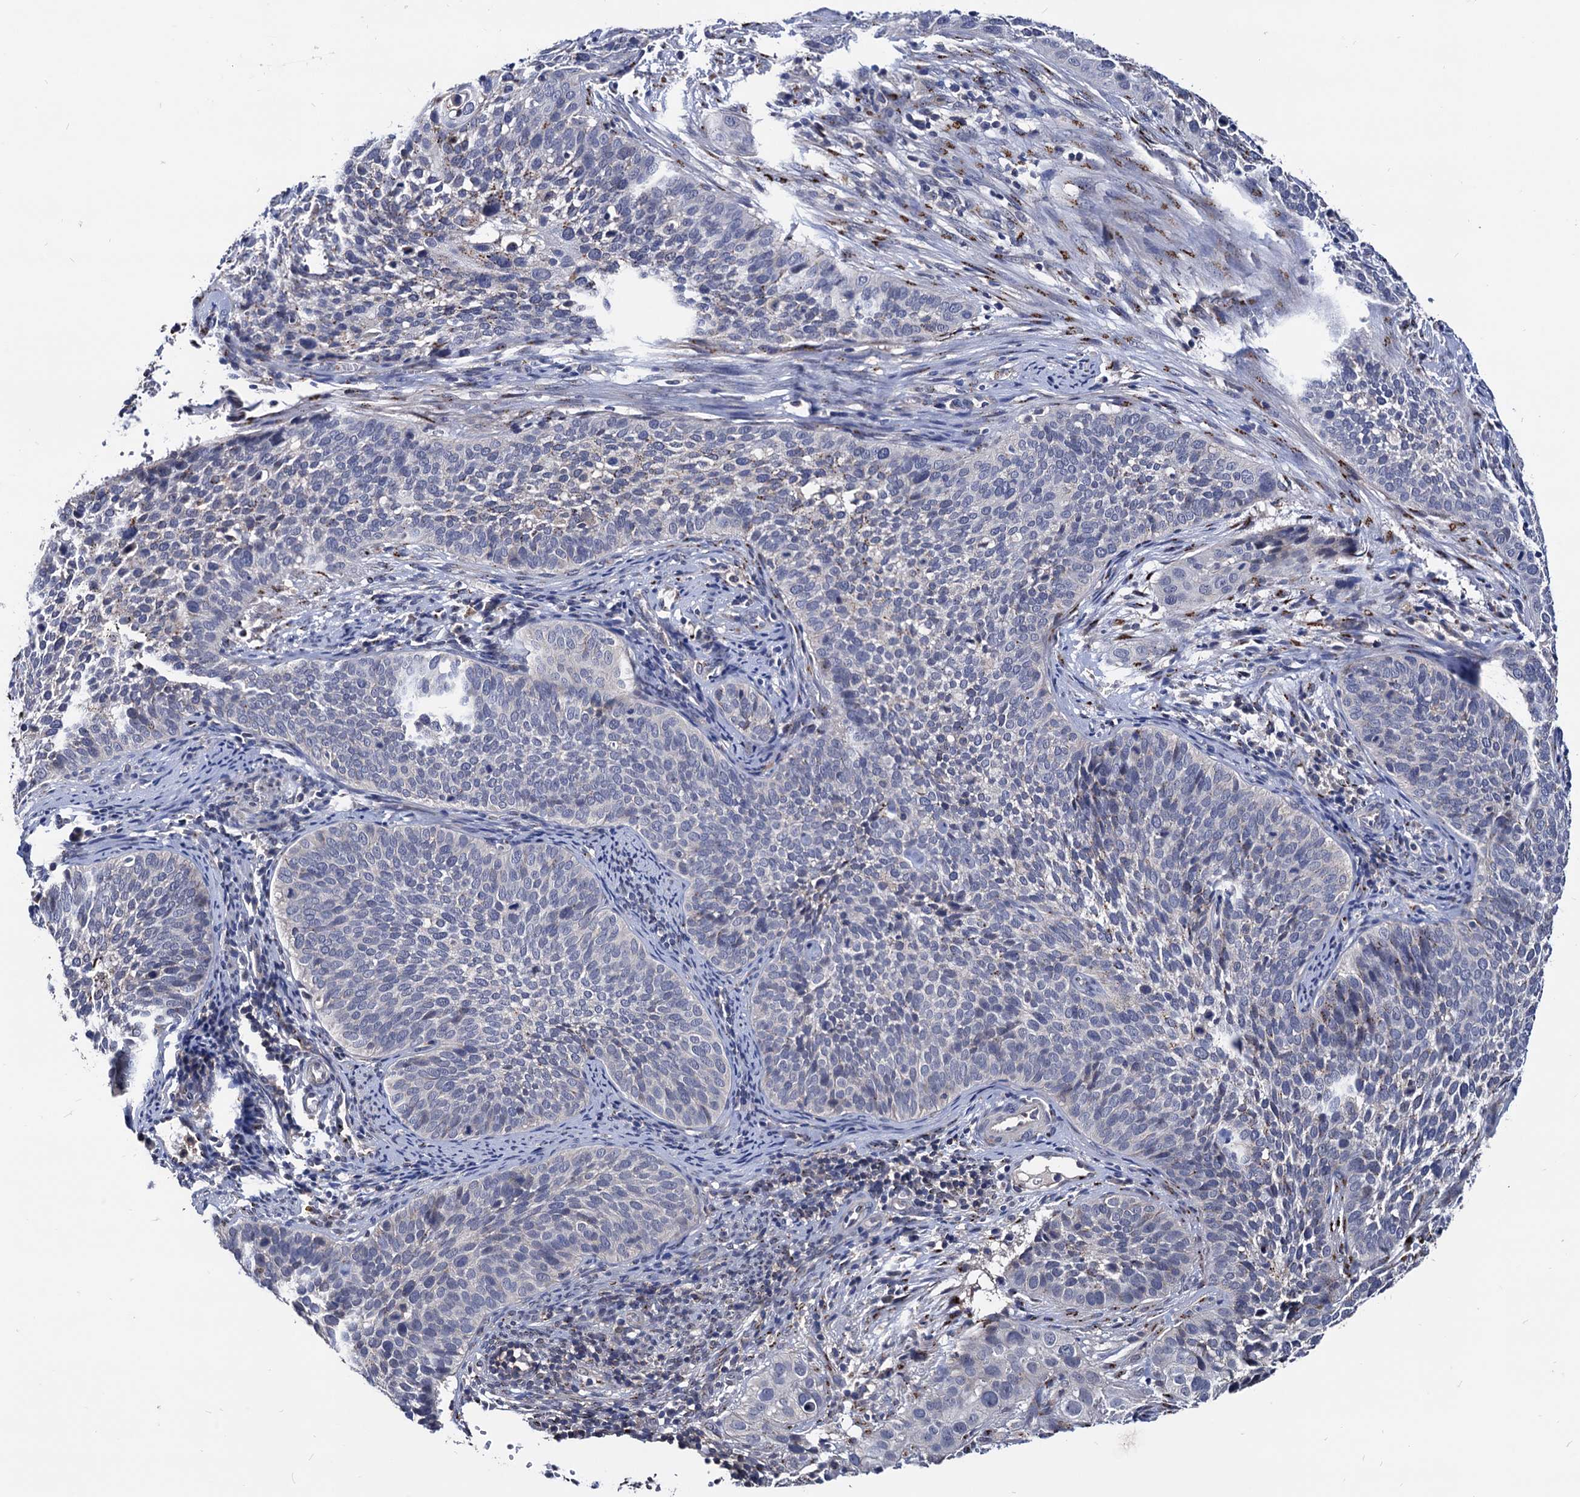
{"staining": {"intensity": "negative", "quantity": "none", "location": "none"}, "tissue": "cervical cancer", "cell_type": "Tumor cells", "image_type": "cancer", "snomed": [{"axis": "morphology", "description": "Squamous cell carcinoma, NOS"}, {"axis": "topography", "description": "Cervix"}], "caption": "Immunohistochemistry (IHC) image of neoplastic tissue: cervical cancer stained with DAB (3,3'-diaminobenzidine) reveals no significant protein expression in tumor cells. (Stains: DAB (3,3'-diaminobenzidine) IHC with hematoxylin counter stain, Microscopy: brightfield microscopy at high magnification).", "gene": "ESD", "patient": {"sex": "female", "age": 34}}